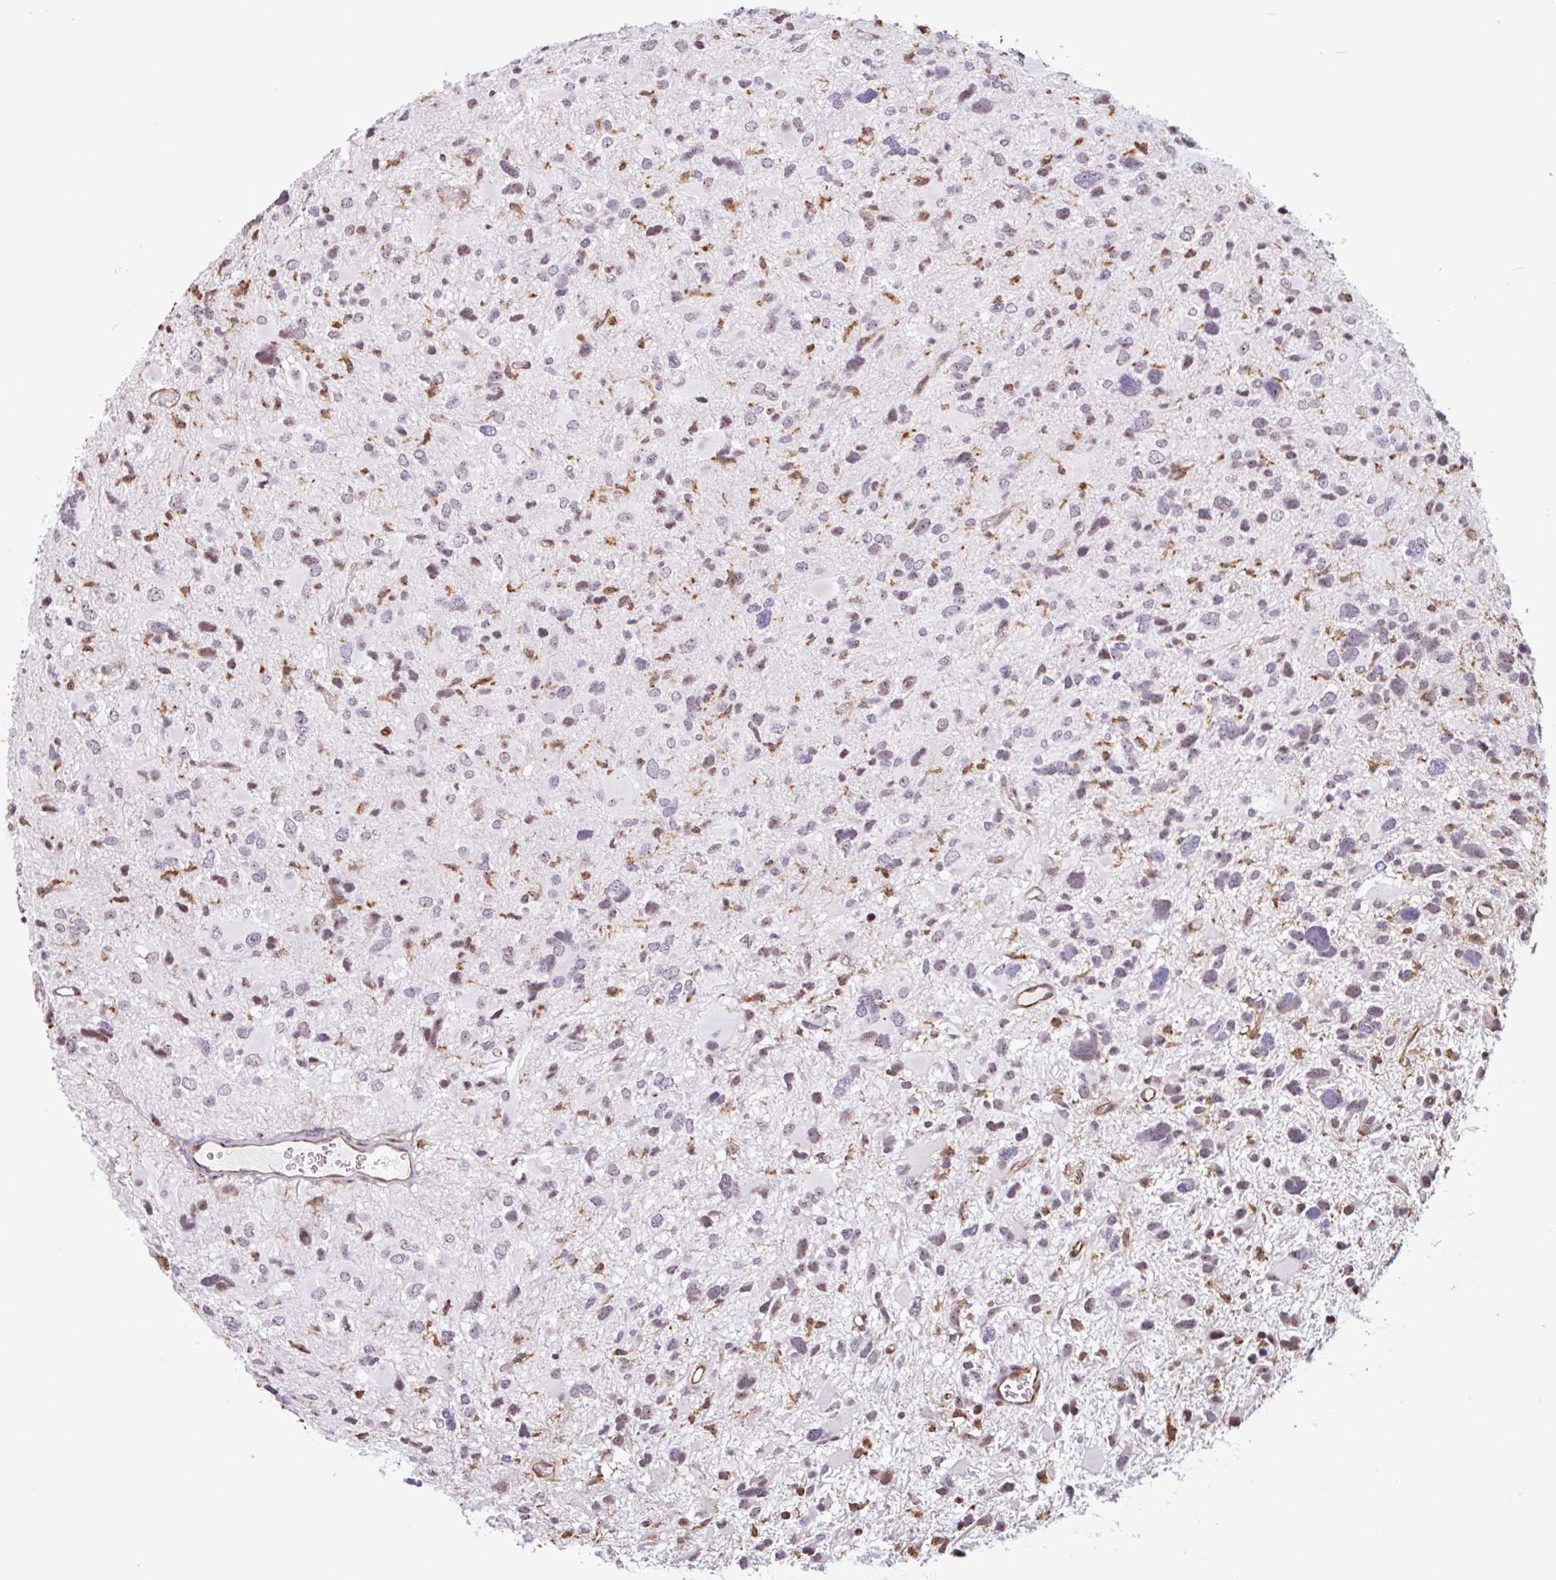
{"staining": {"intensity": "negative", "quantity": "none", "location": "none"}, "tissue": "glioma", "cell_type": "Tumor cells", "image_type": "cancer", "snomed": [{"axis": "morphology", "description": "Glioma, malignant, High grade"}, {"axis": "topography", "description": "Brain"}], "caption": "A high-resolution photomicrograph shows immunohistochemistry staining of glioma, which shows no significant expression in tumor cells.", "gene": "ZNF689", "patient": {"sex": "female", "age": 11}}